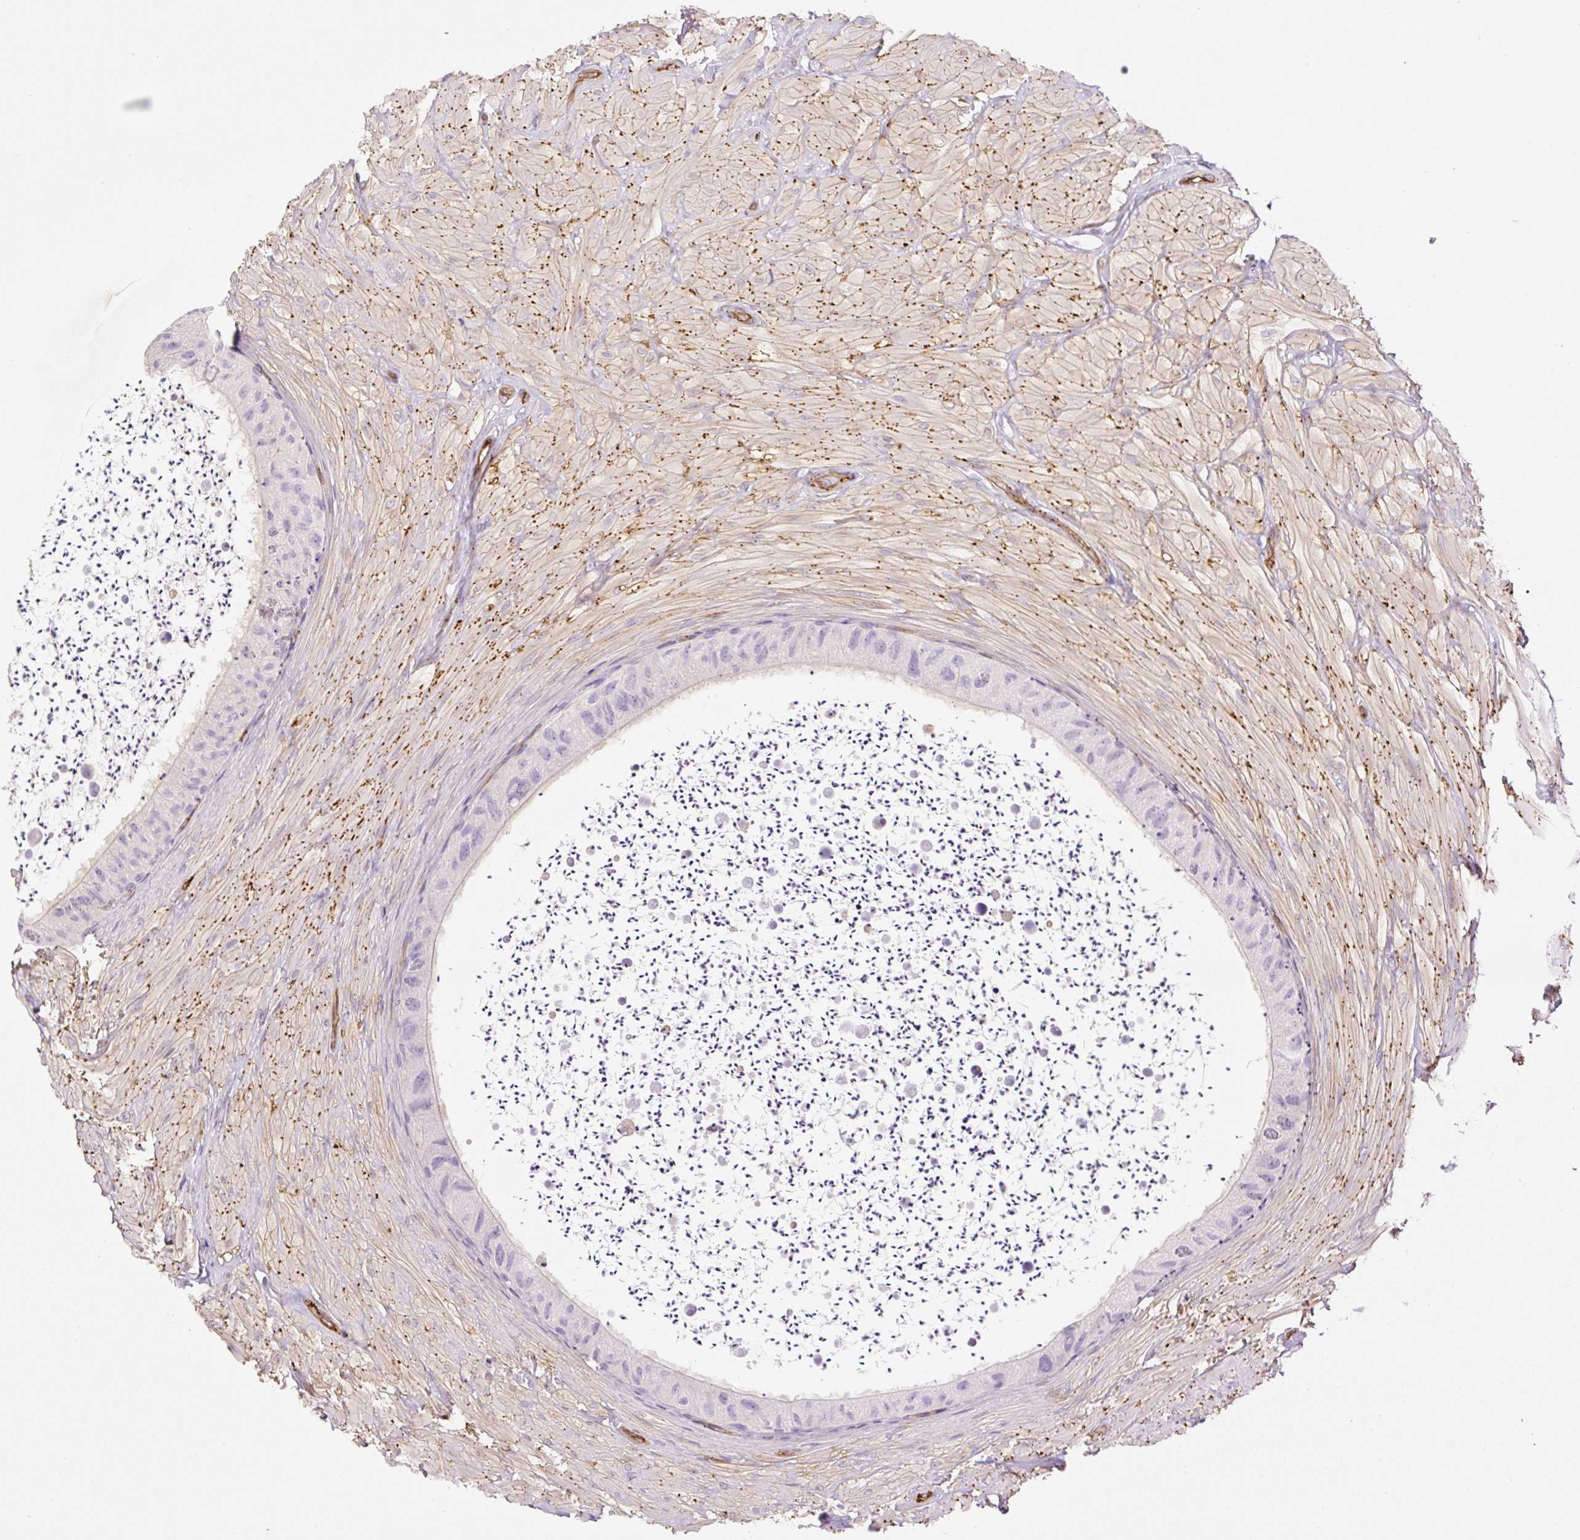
{"staining": {"intensity": "negative", "quantity": "none", "location": "none"}, "tissue": "epididymis", "cell_type": "Glandular cells", "image_type": "normal", "snomed": [{"axis": "morphology", "description": "Normal tissue, NOS"}, {"axis": "topography", "description": "Epididymis"}, {"axis": "topography", "description": "Peripheral nerve tissue"}], "caption": "Normal epididymis was stained to show a protein in brown. There is no significant staining in glandular cells. The staining is performed using DAB (3,3'-diaminobenzidine) brown chromogen with nuclei counter-stained in using hematoxylin.", "gene": "EHD1", "patient": {"sex": "male", "age": 32}}